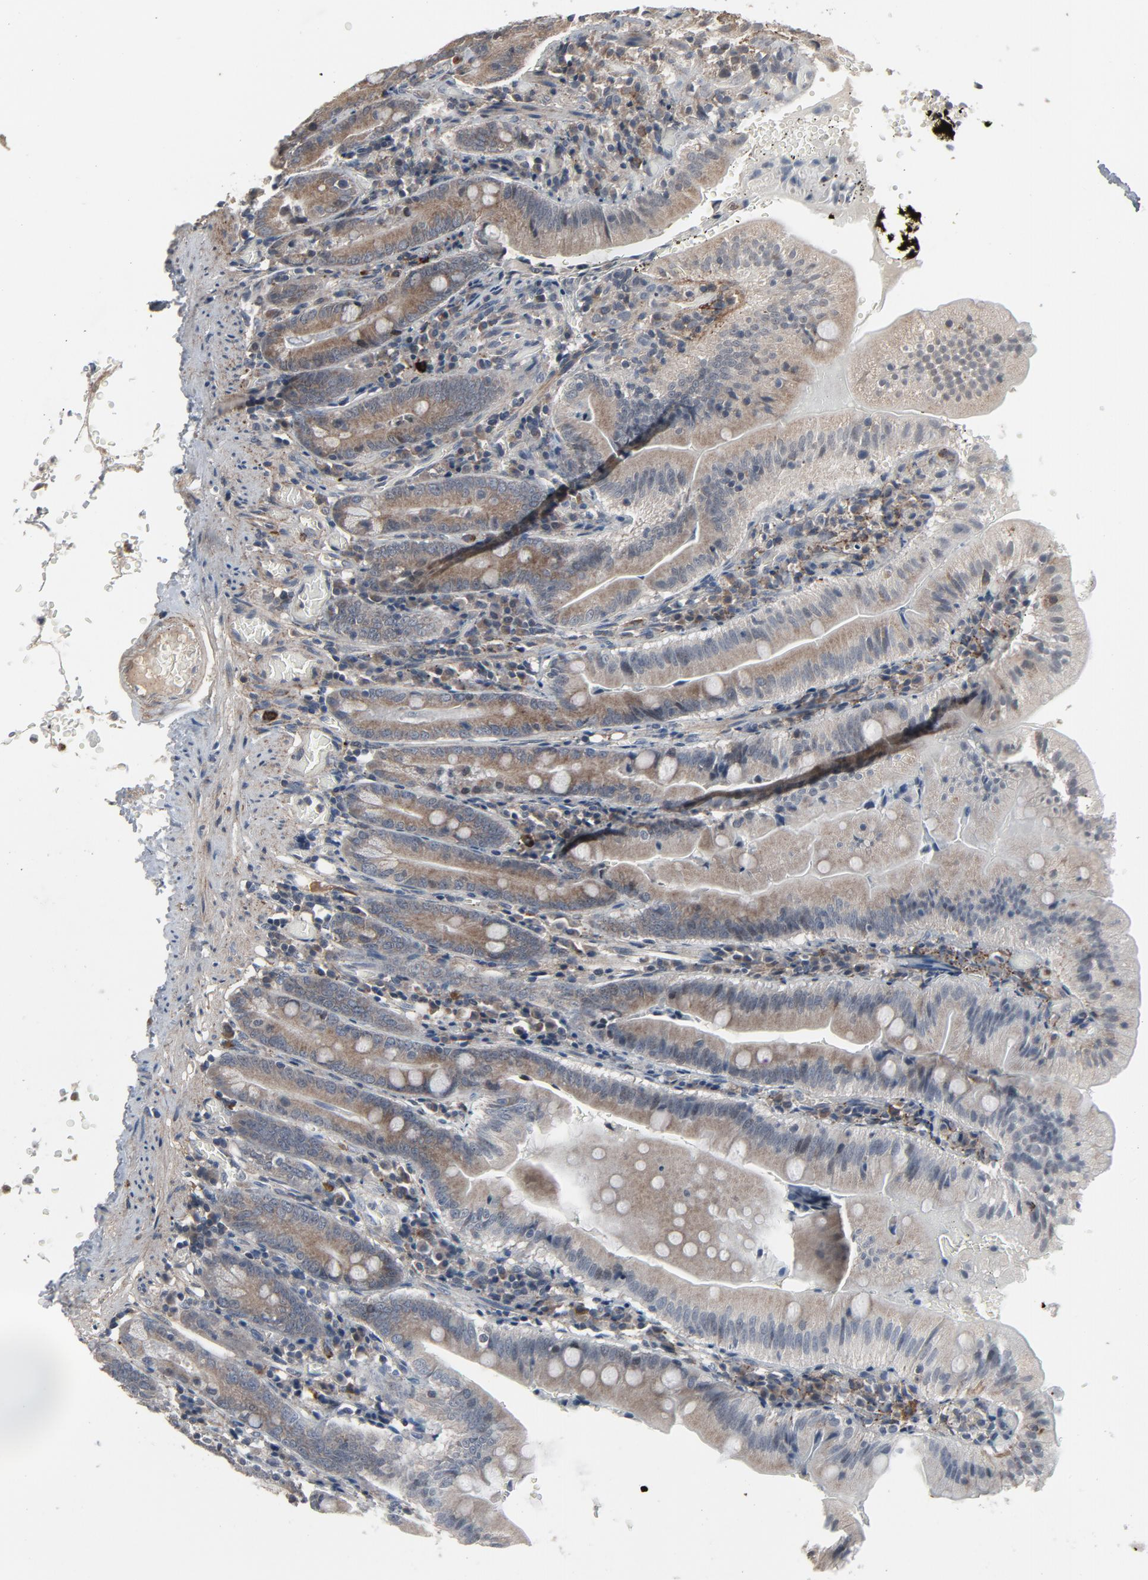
{"staining": {"intensity": "weak", "quantity": "<25%", "location": "cytoplasmic/membranous"}, "tissue": "small intestine", "cell_type": "Glandular cells", "image_type": "normal", "snomed": [{"axis": "morphology", "description": "Normal tissue, NOS"}, {"axis": "topography", "description": "Small intestine"}], "caption": "An immunohistochemistry photomicrograph of benign small intestine is shown. There is no staining in glandular cells of small intestine.", "gene": "PDZD4", "patient": {"sex": "male", "age": 71}}